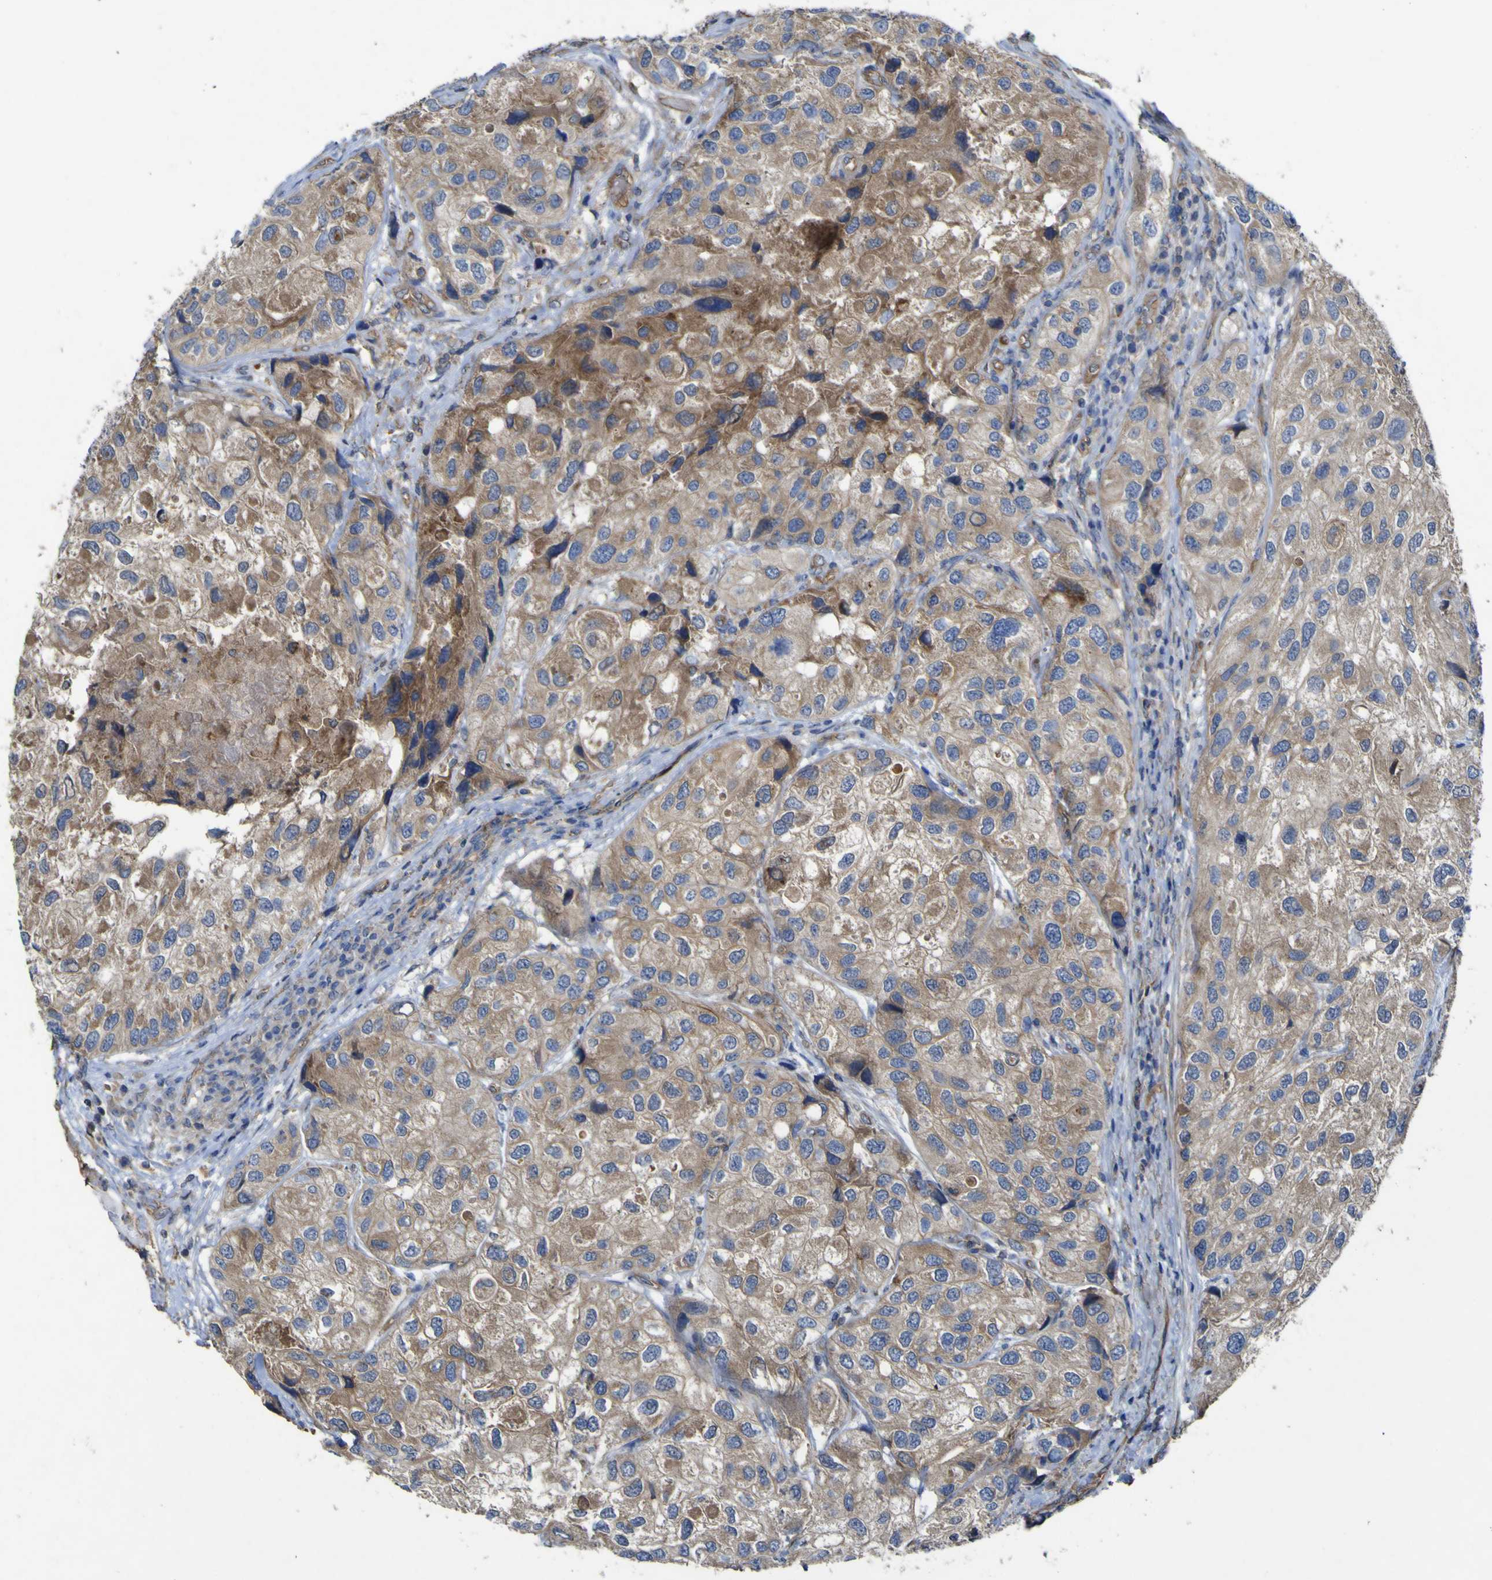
{"staining": {"intensity": "moderate", "quantity": ">75%", "location": "cytoplasmic/membranous"}, "tissue": "urothelial cancer", "cell_type": "Tumor cells", "image_type": "cancer", "snomed": [{"axis": "morphology", "description": "Urothelial carcinoma, High grade"}, {"axis": "topography", "description": "Urinary bladder"}], "caption": "Protein expression analysis of urothelial cancer displays moderate cytoplasmic/membranous positivity in about >75% of tumor cells.", "gene": "TNFSF15", "patient": {"sex": "female", "age": 64}}